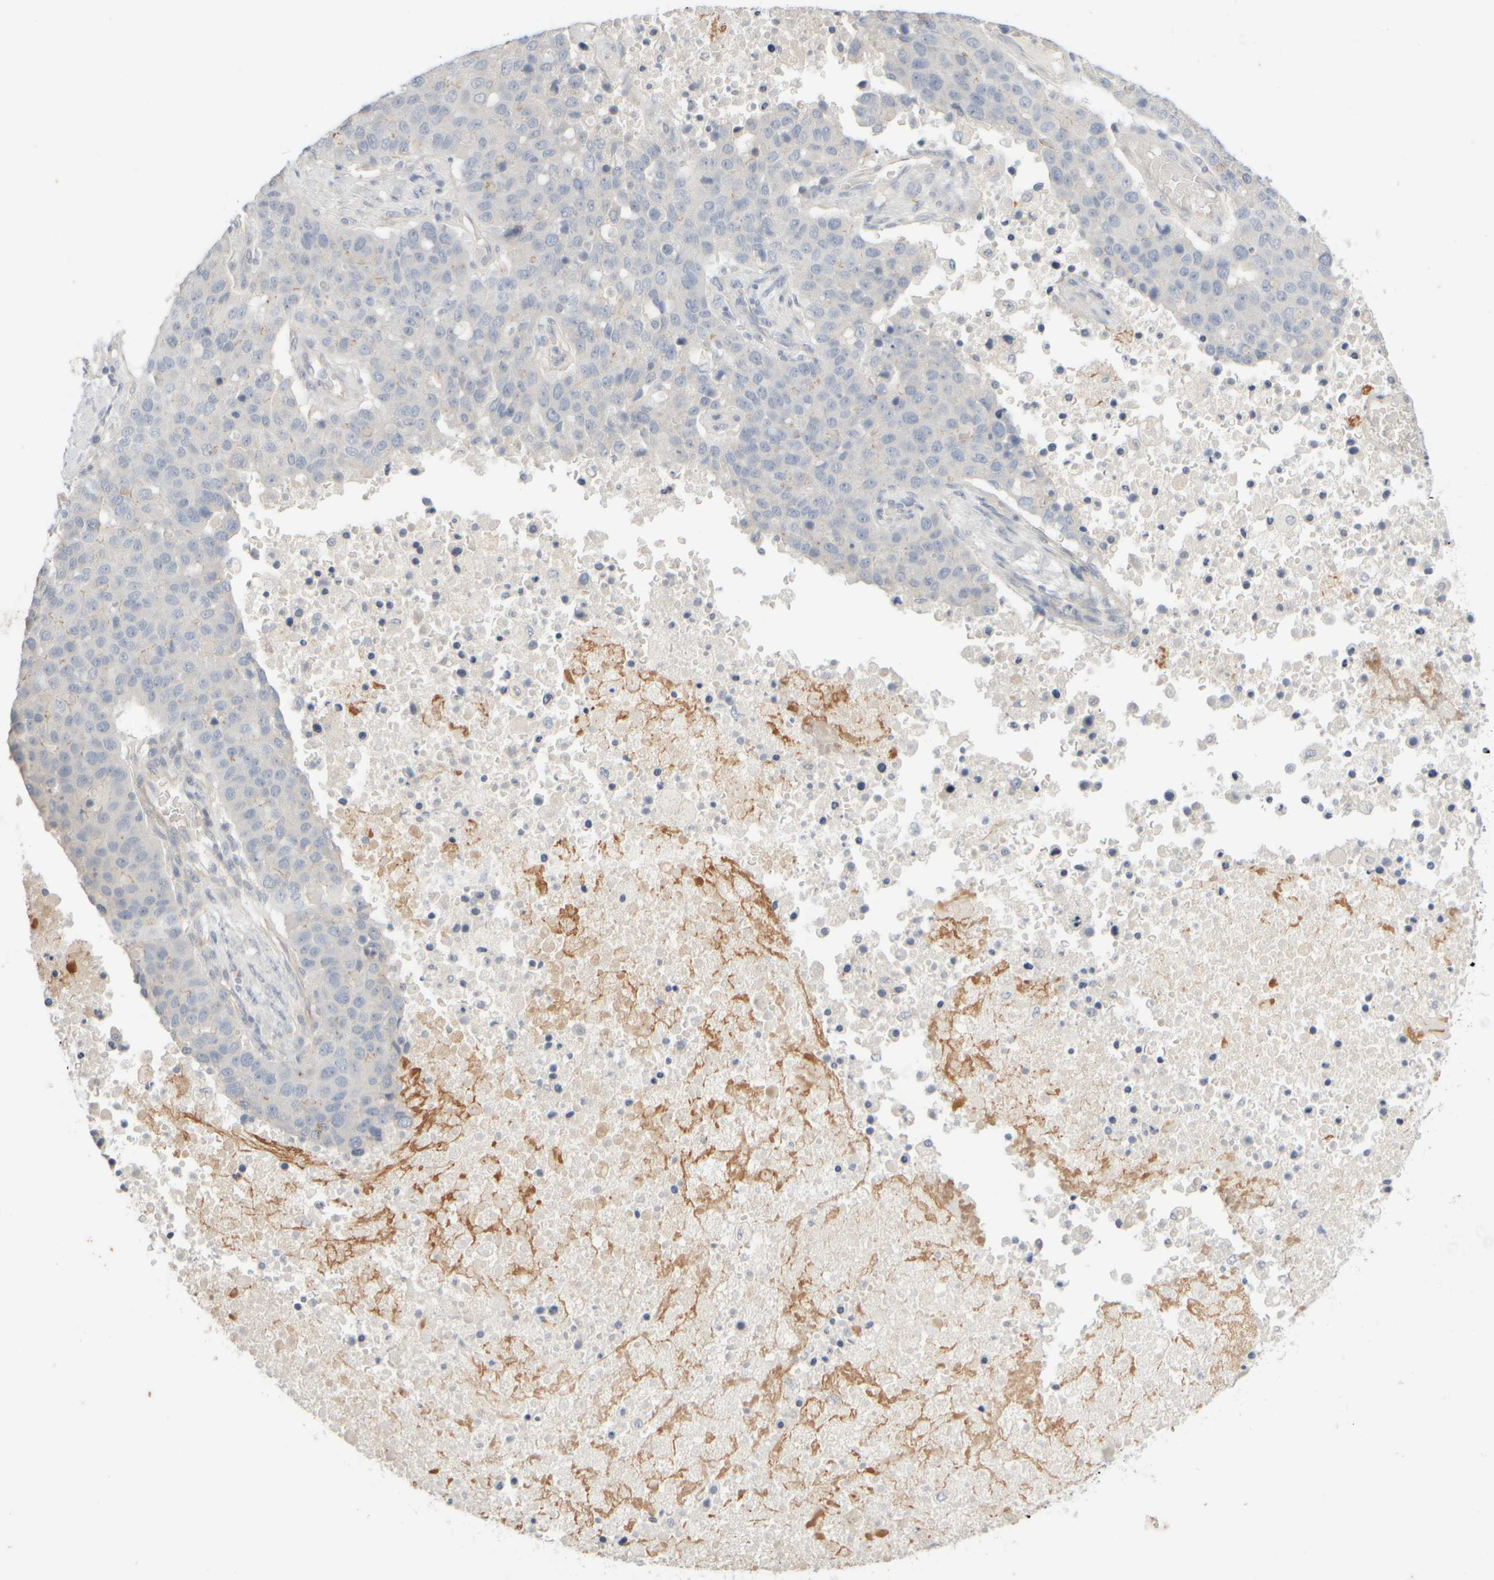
{"staining": {"intensity": "negative", "quantity": "none", "location": "none"}, "tissue": "pancreatic cancer", "cell_type": "Tumor cells", "image_type": "cancer", "snomed": [{"axis": "morphology", "description": "Adenocarcinoma, NOS"}, {"axis": "topography", "description": "Pancreas"}], "caption": "Immunohistochemistry (IHC) of pancreatic adenocarcinoma demonstrates no expression in tumor cells.", "gene": "GOPC", "patient": {"sex": "female", "age": 61}}